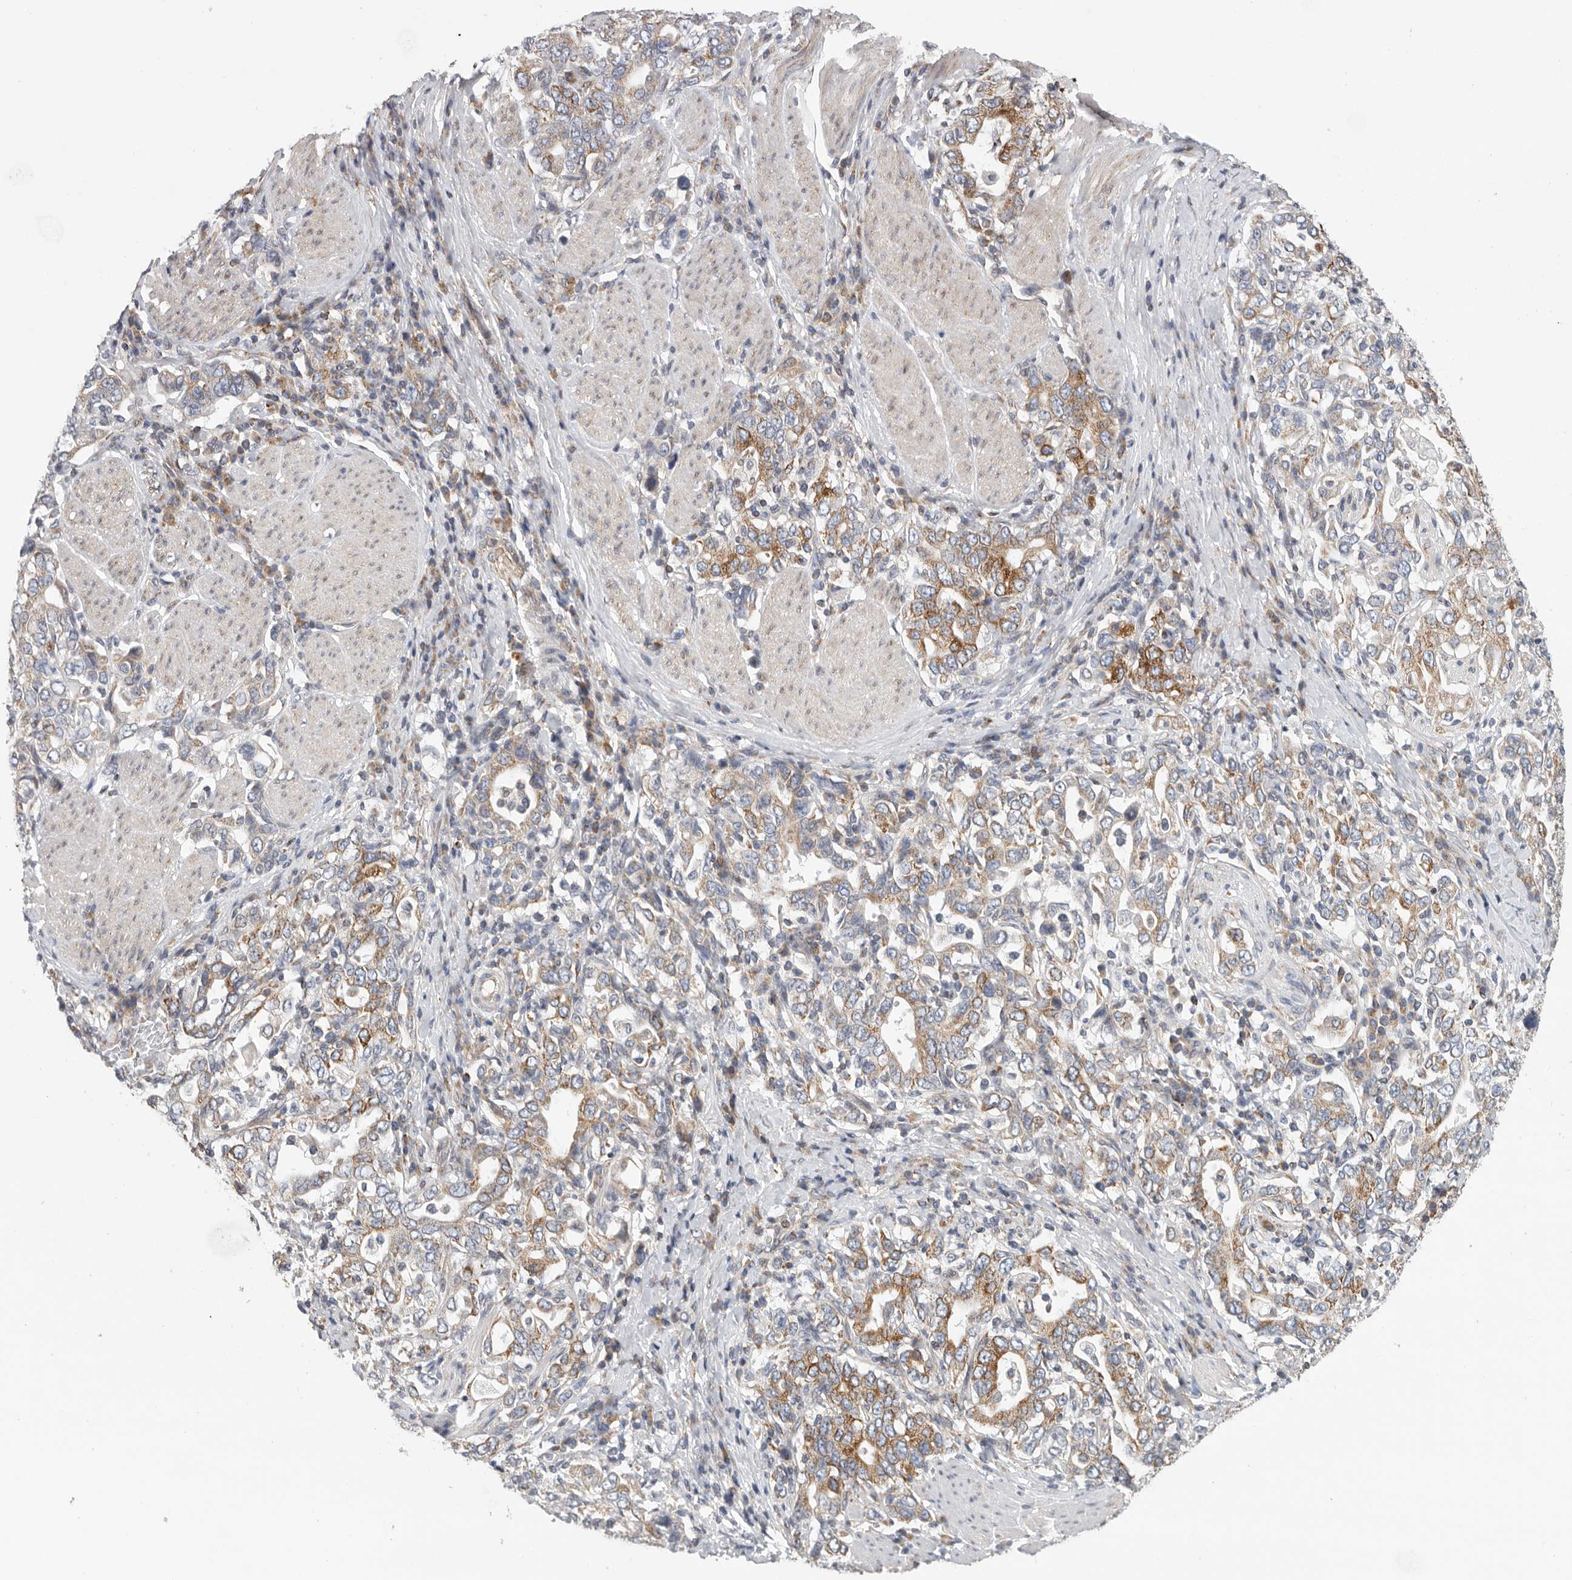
{"staining": {"intensity": "moderate", "quantity": "25%-75%", "location": "cytoplasmic/membranous"}, "tissue": "stomach cancer", "cell_type": "Tumor cells", "image_type": "cancer", "snomed": [{"axis": "morphology", "description": "Adenocarcinoma, NOS"}, {"axis": "topography", "description": "Stomach, upper"}], "caption": "This histopathology image displays IHC staining of stomach cancer (adenocarcinoma), with medium moderate cytoplasmic/membranous positivity in about 25%-75% of tumor cells.", "gene": "FKBP8", "patient": {"sex": "male", "age": 62}}